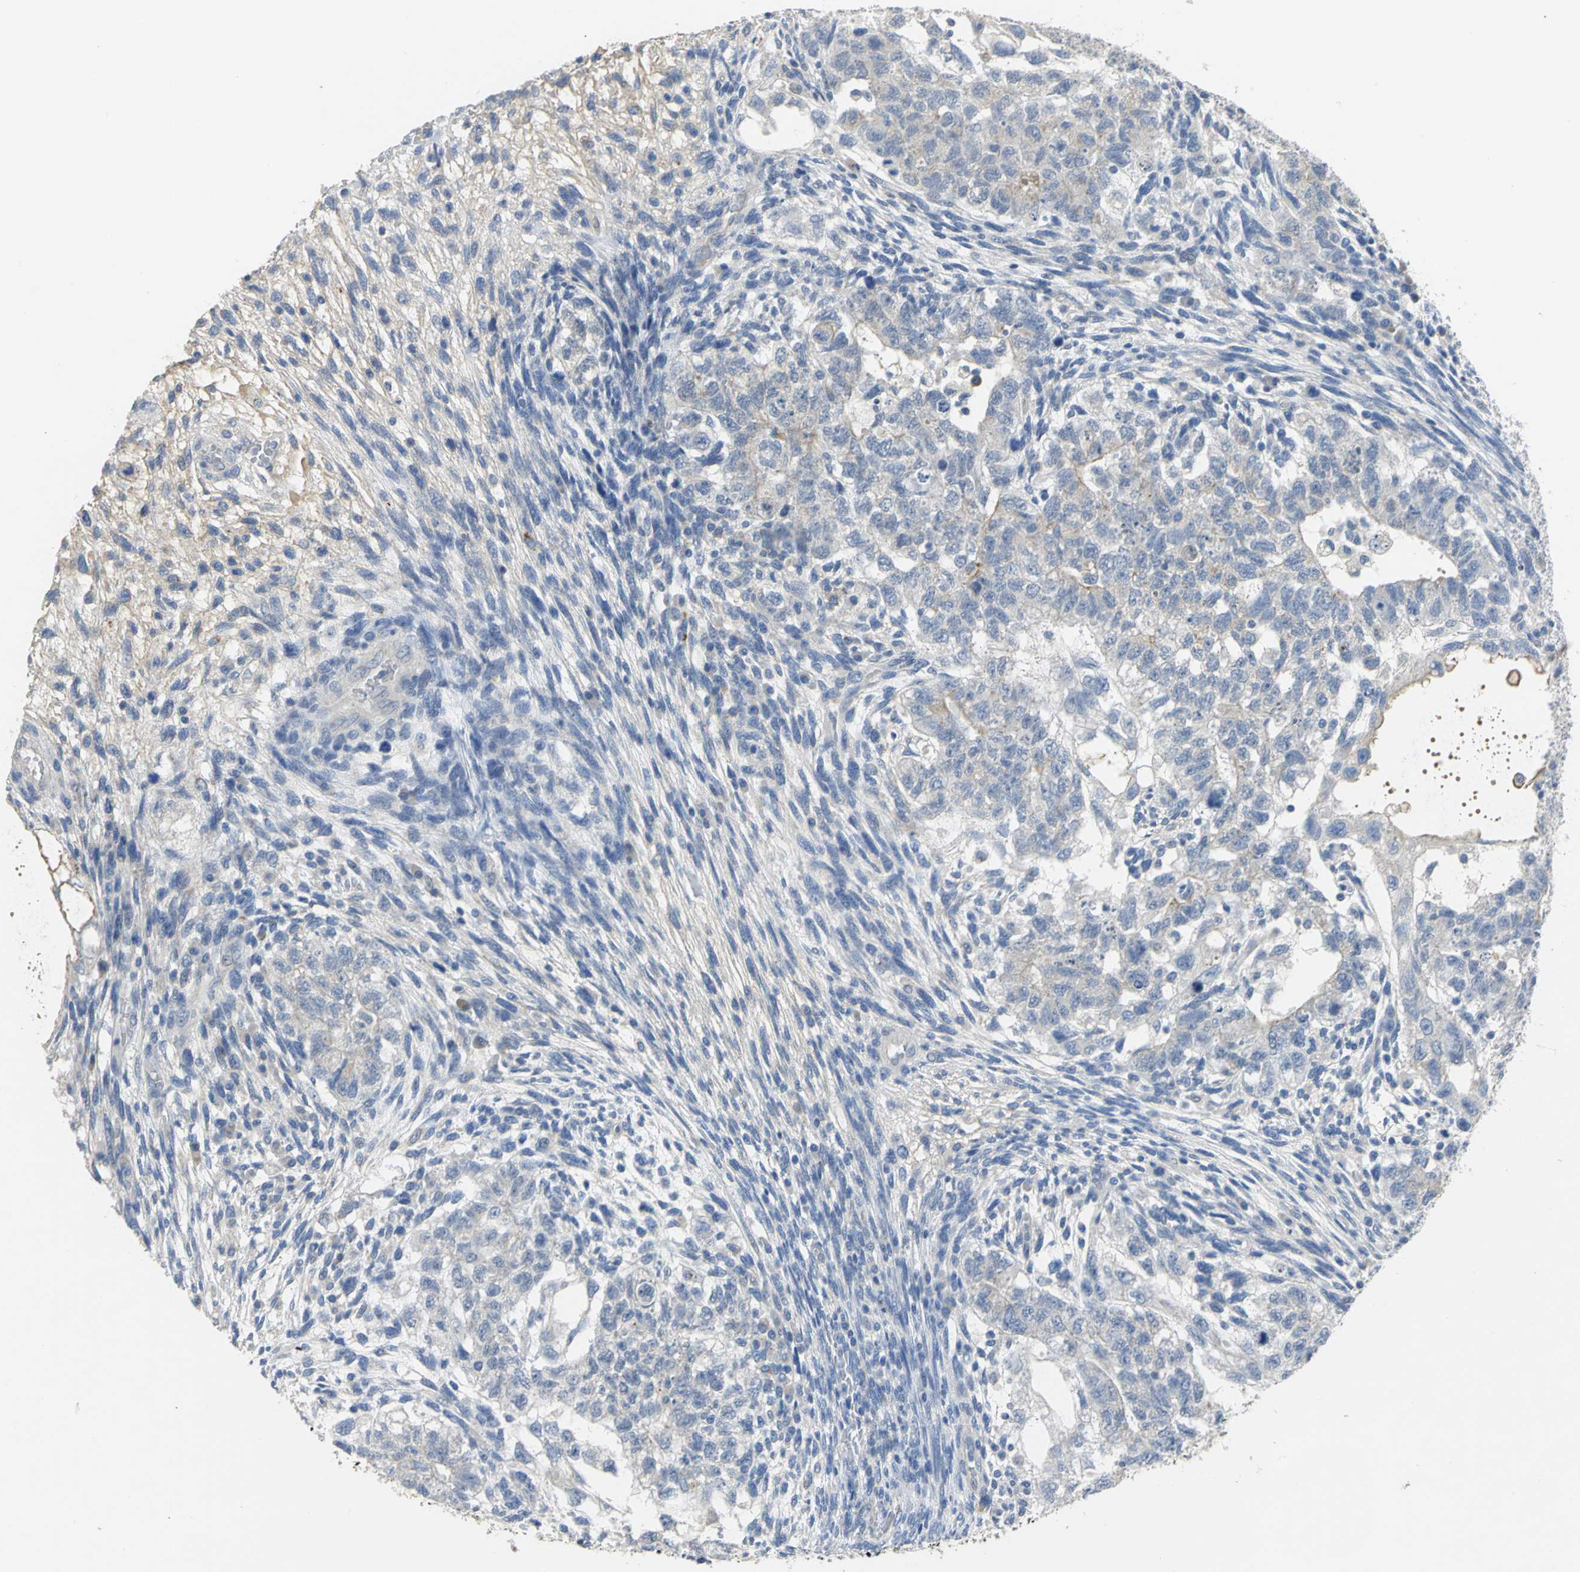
{"staining": {"intensity": "negative", "quantity": "none", "location": "none"}, "tissue": "testis cancer", "cell_type": "Tumor cells", "image_type": "cancer", "snomed": [{"axis": "morphology", "description": "Normal tissue, NOS"}, {"axis": "morphology", "description": "Carcinoma, Embryonal, NOS"}, {"axis": "topography", "description": "Testis"}], "caption": "Testis cancer stained for a protein using immunohistochemistry displays no staining tumor cells.", "gene": "IL17RB", "patient": {"sex": "male", "age": 36}}